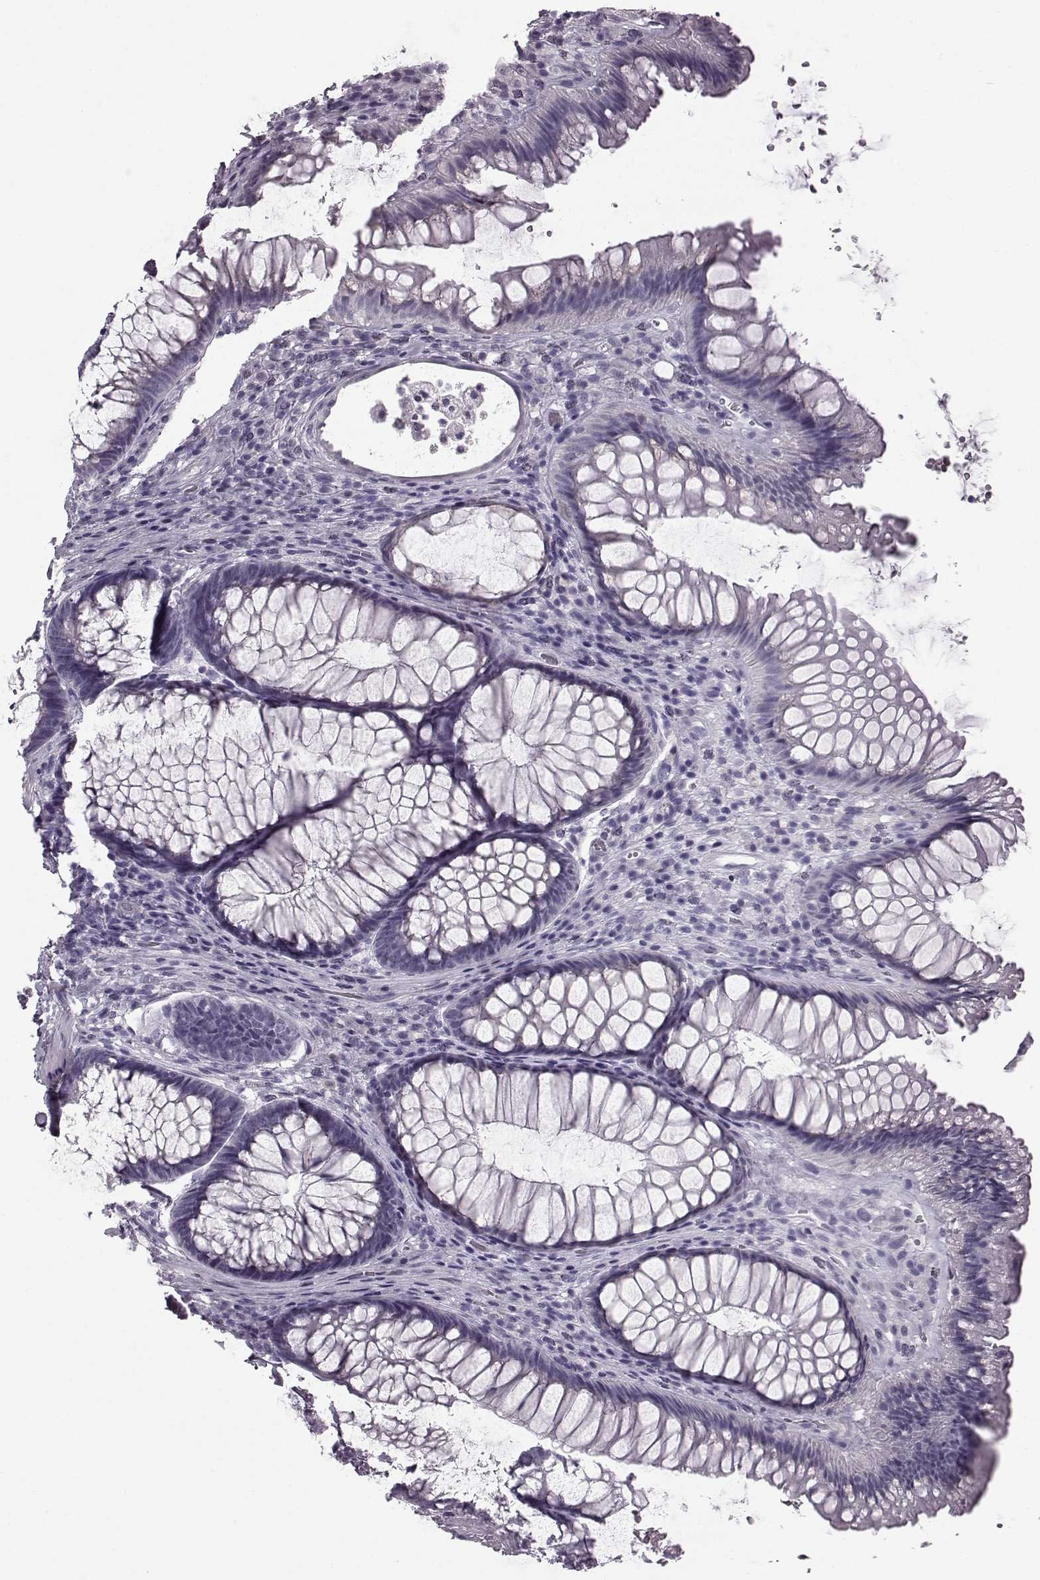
{"staining": {"intensity": "negative", "quantity": "none", "location": "none"}, "tissue": "rectum", "cell_type": "Glandular cells", "image_type": "normal", "snomed": [{"axis": "morphology", "description": "Normal tissue, NOS"}, {"axis": "topography", "description": "Smooth muscle"}, {"axis": "topography", "description": "Rectum"}], "caption": "This is an immunohistochemistry (IHC) histopathology image of benign human rectum. There is no positivity in glandular cells.", "gene": "JSRP1", "patient": {"sex": "male", "age": 53}}